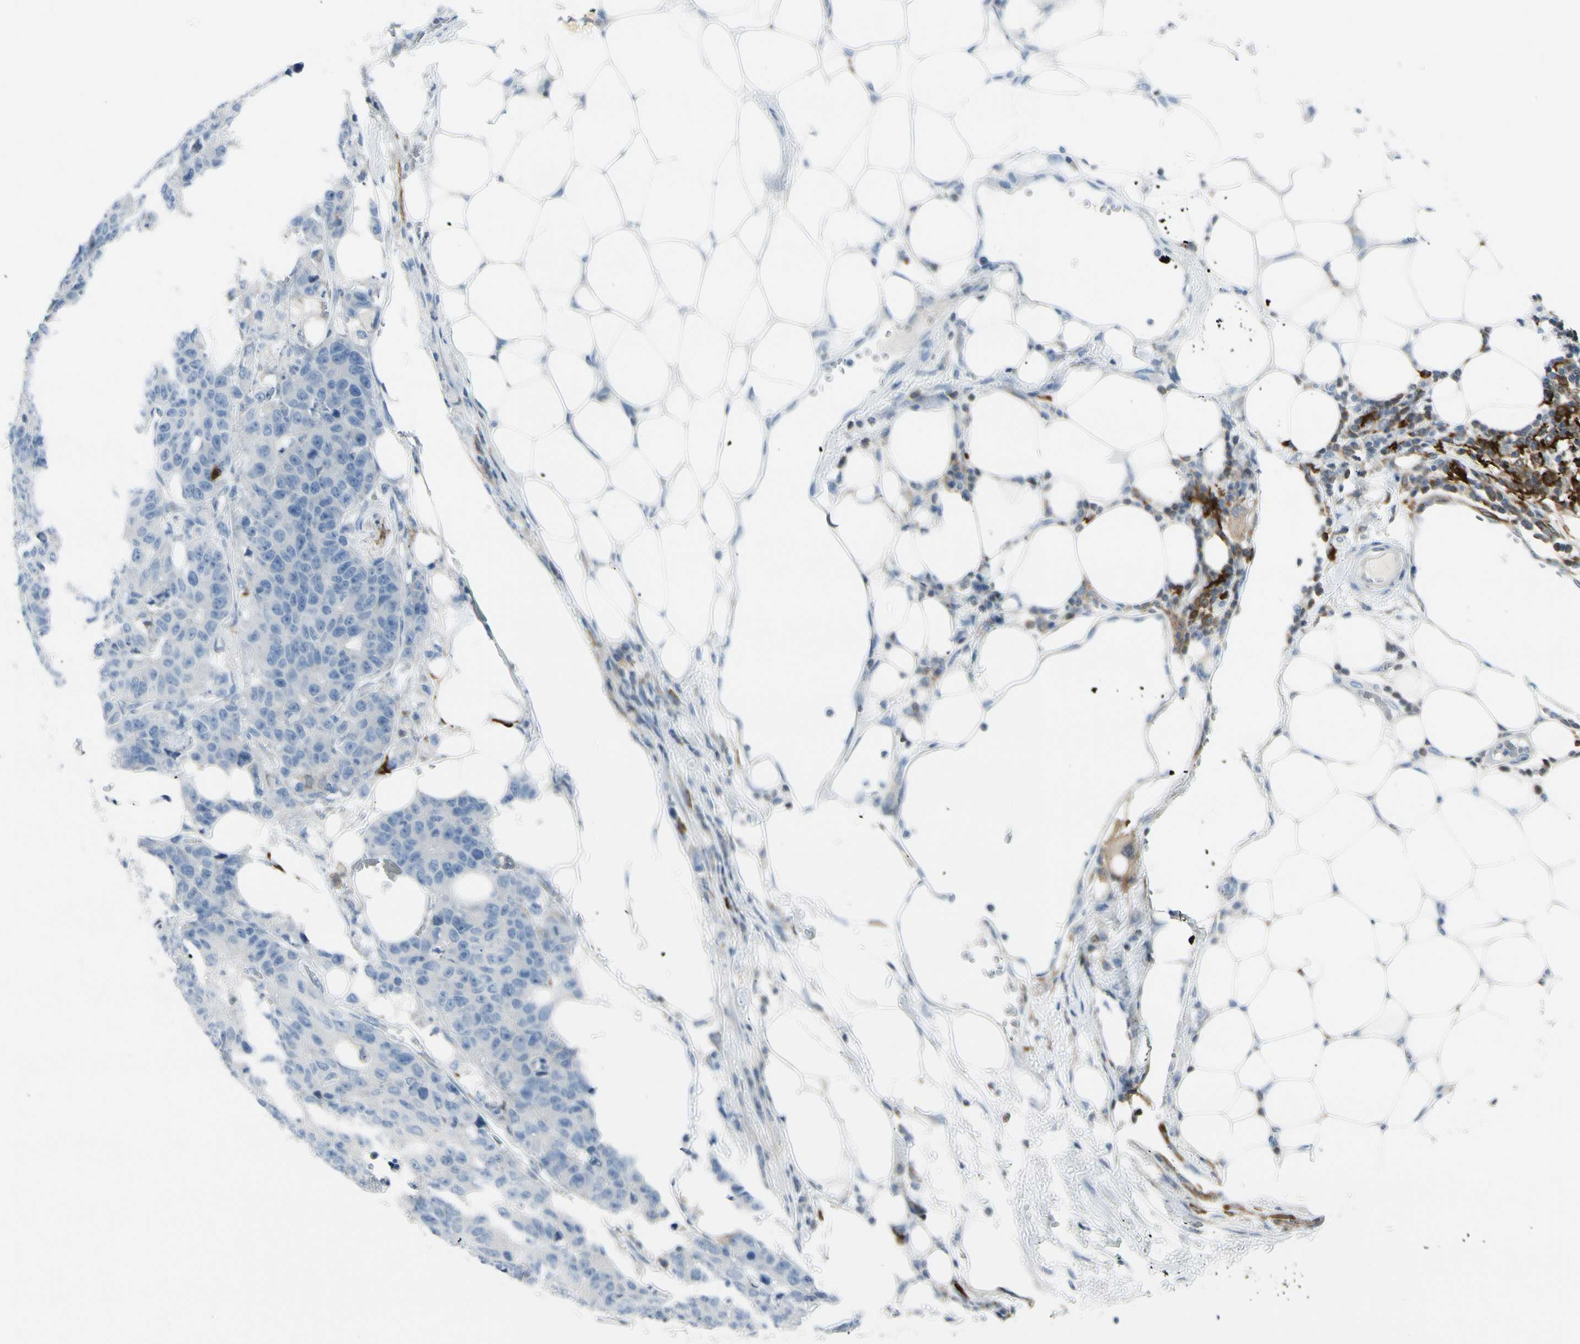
{"staining": {"intensity": "negative", "quantity": "none", "location": "none"}, "tissue": "colorectal cancer", "cell_type": "Tumor cells", "image_type": "cancer", "snomed": [{"axis": "morphology", "description": "Adenocarcinoma, NOS"}, {"axis": "topography", "description": "Colon"}], "caption": "Tumor cells are negative for brown protein staining in colorectal cancer.", "gene": "TRAF1", "patient": {"sex": "female", "age": 86}}